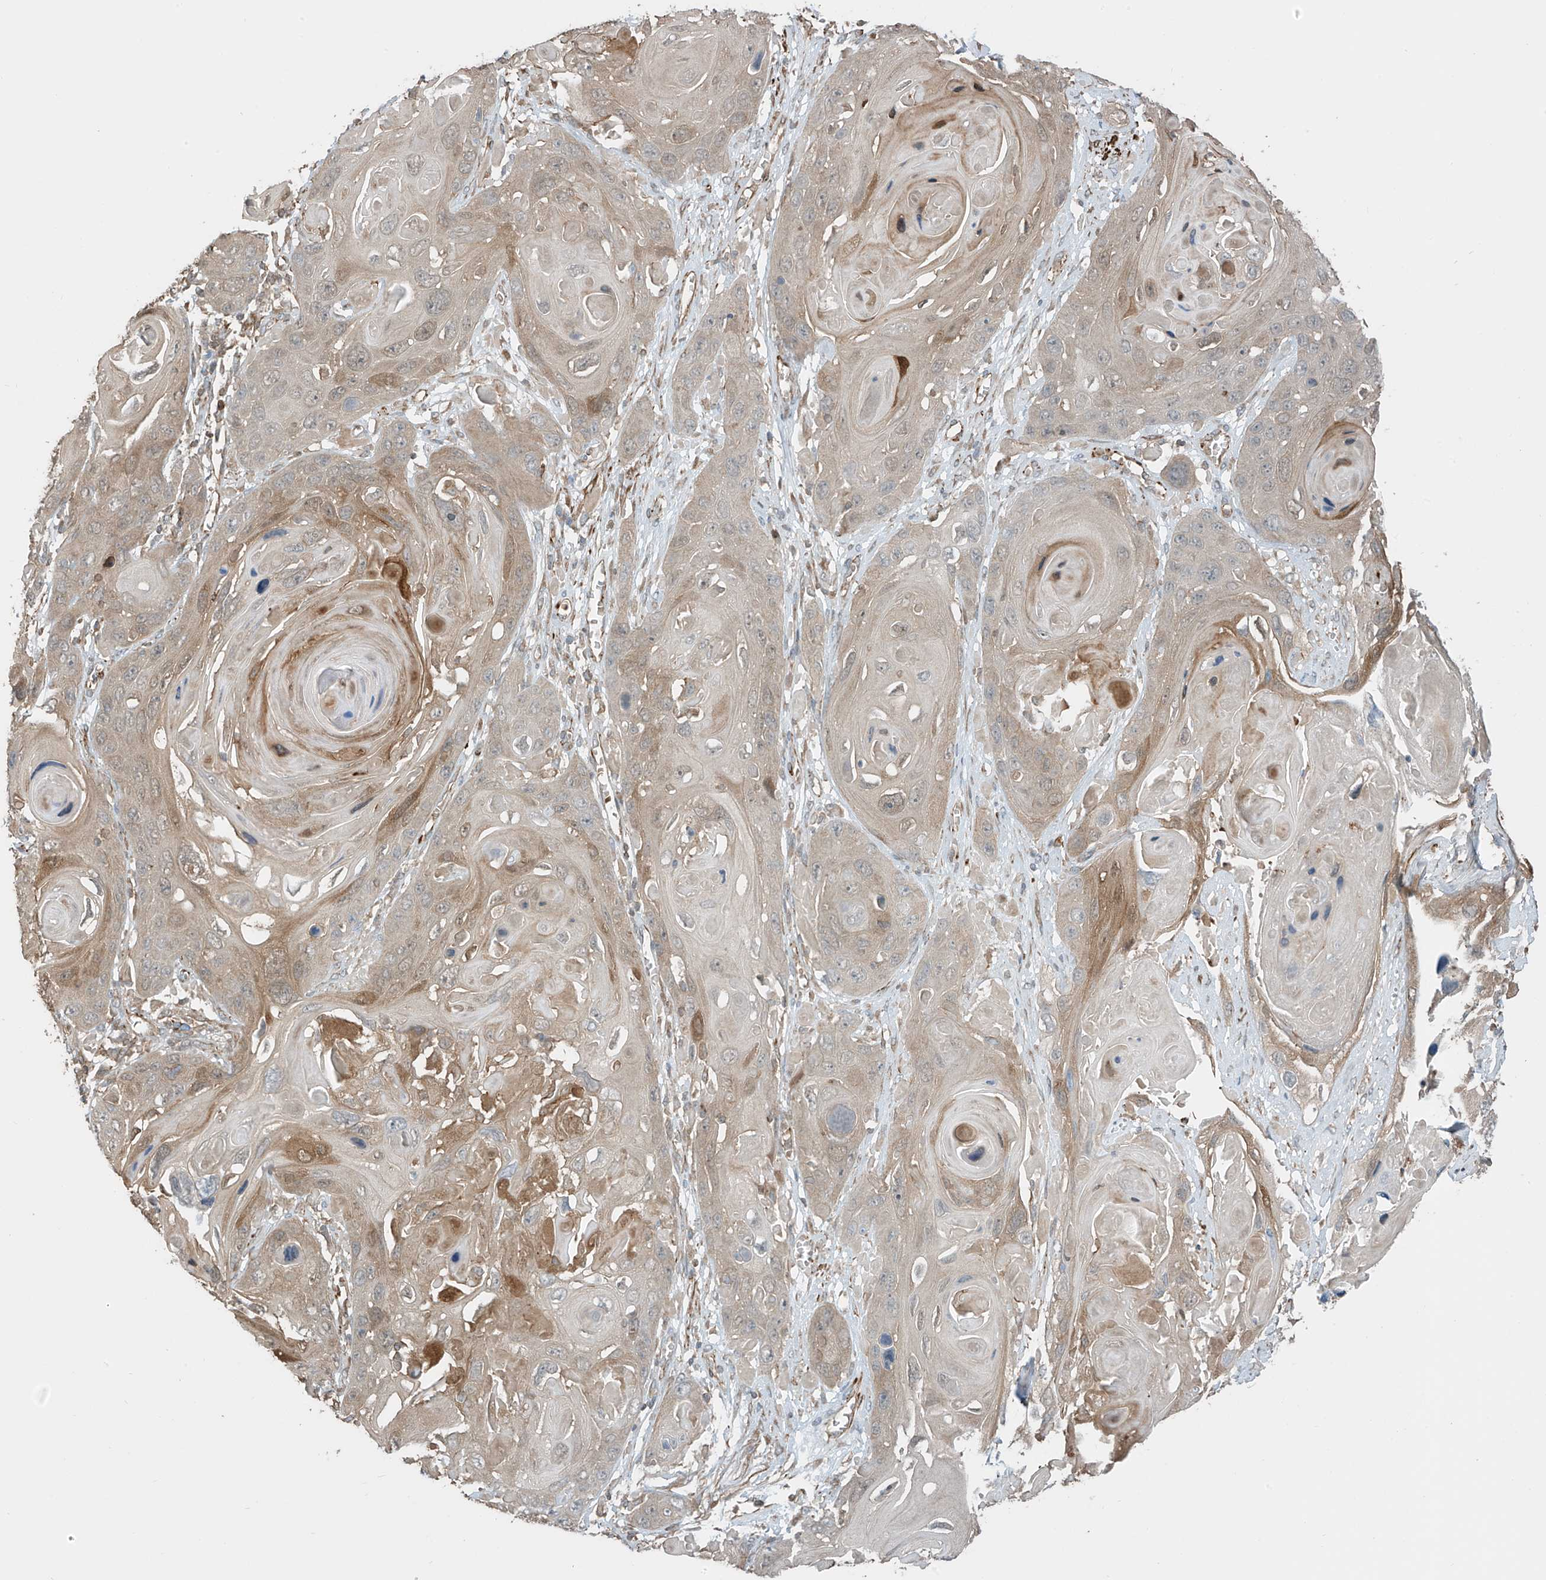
{"staining": {"intensity": "weak", "quantity": "25%-75%", "location": "cytoplasmic/membranous"}, "tissue": "skin cancer", "cell_type": "Tumor cells", "image_type": "cancer", "snomed": [{"axis": "morphology", "description": "Squamous cell carcinoma, NOS"}, {"axis": "topography", "description": "Skin"}], "caption": "Immunohistochemical staining of human squamous cell carcinoma (skin) shows weak cytoplasmic/membranous protein expression in about 25%-75% of tumor cells.", "gene": "SH3BGRL3", "patient": {"sex": "male", "age": 55}}